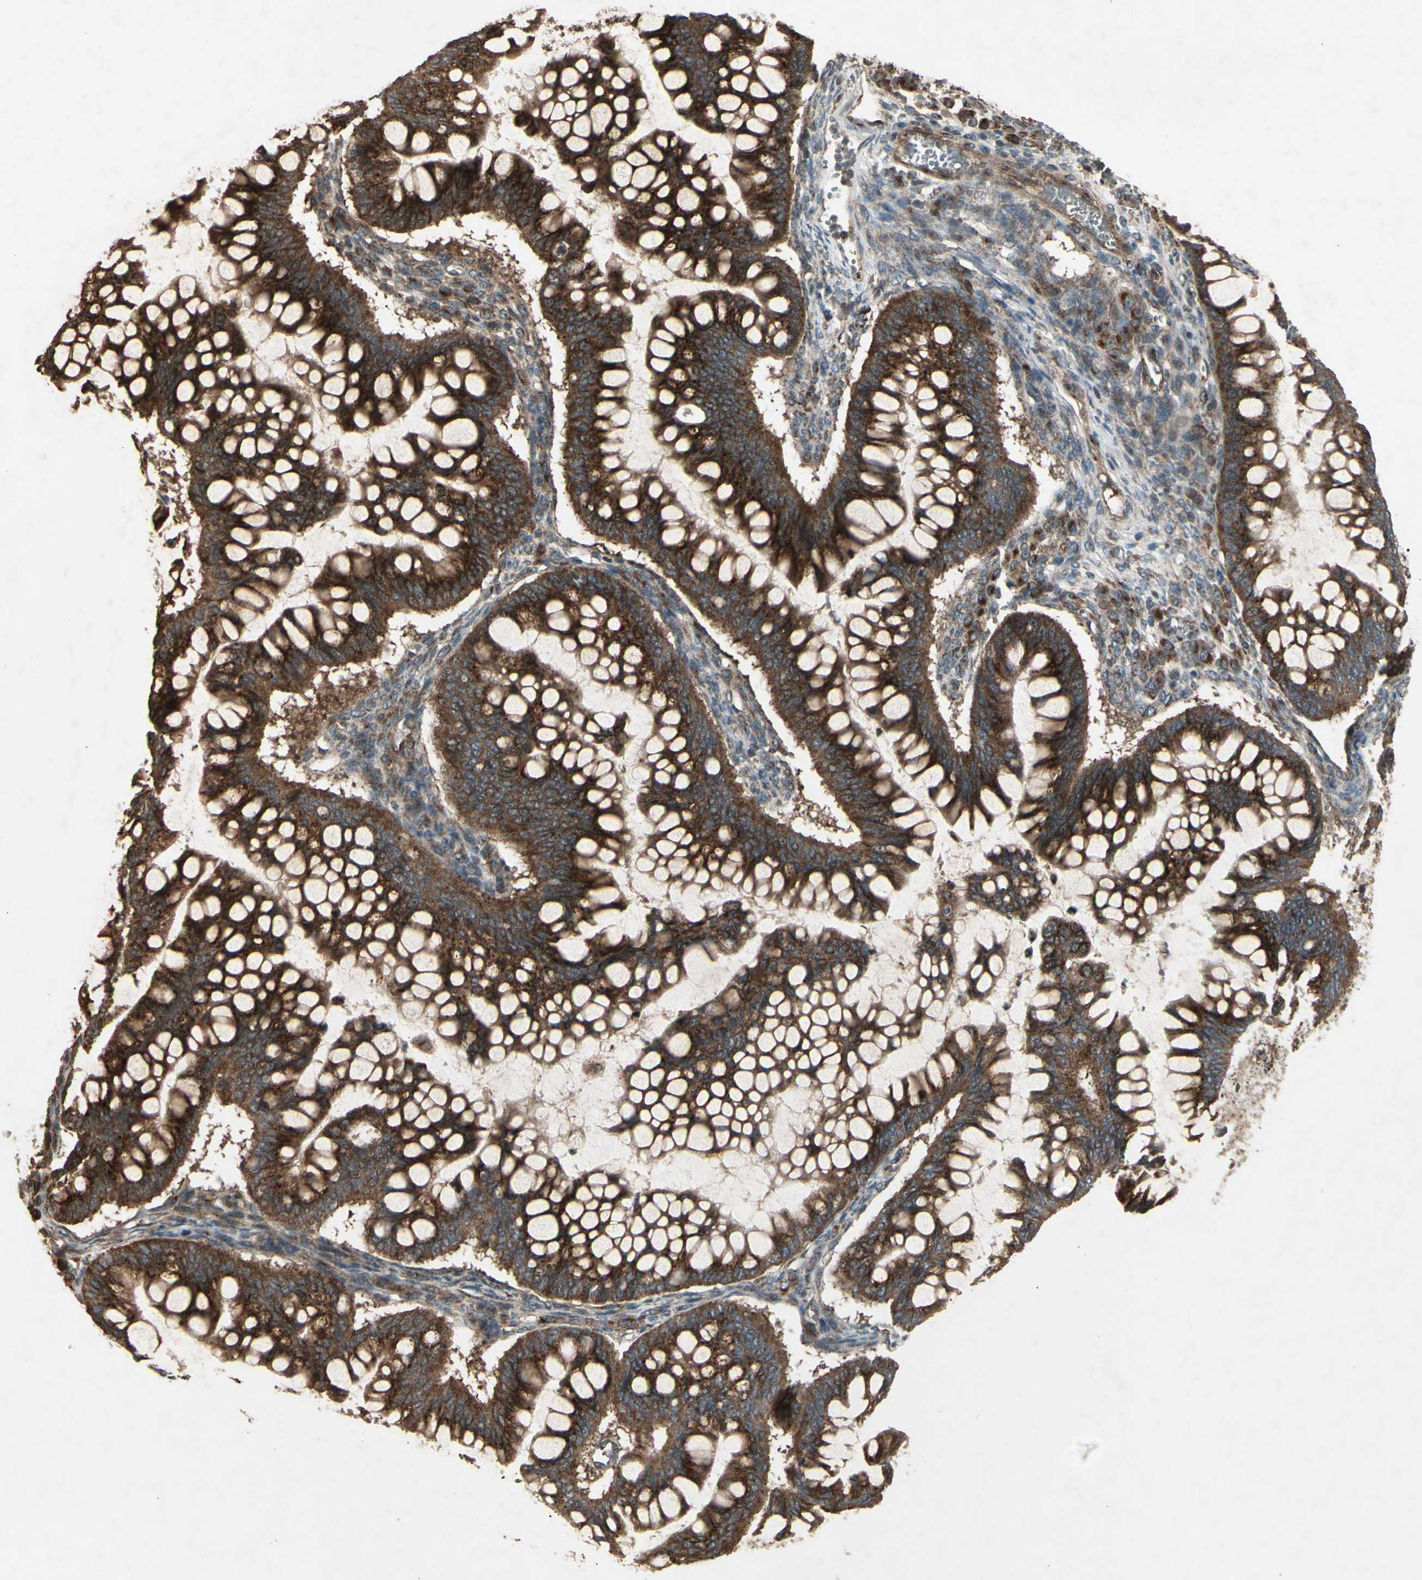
{"staining": {"intensity": "strong", "quantity": ">75%", "location": "cytoplasmic/membranous"}, "tissue": "ovarian cancer", "cell_type": "Tumor cells", "image_type": "cancer", "snomed": [{"axis": "morphology", "description": "Cystadenocarcinoma, mucinous, NOS"}, {"axis": "topography", "description": "Ovary"}], "caption": "The histopathology image displays a brown stain indicating the presence of a protein in the cytoplasmic/membranous of tumor cells in ovarian cancer.", "gene": "AP1G1", "patient": {"sex": "female", "age": 73}}